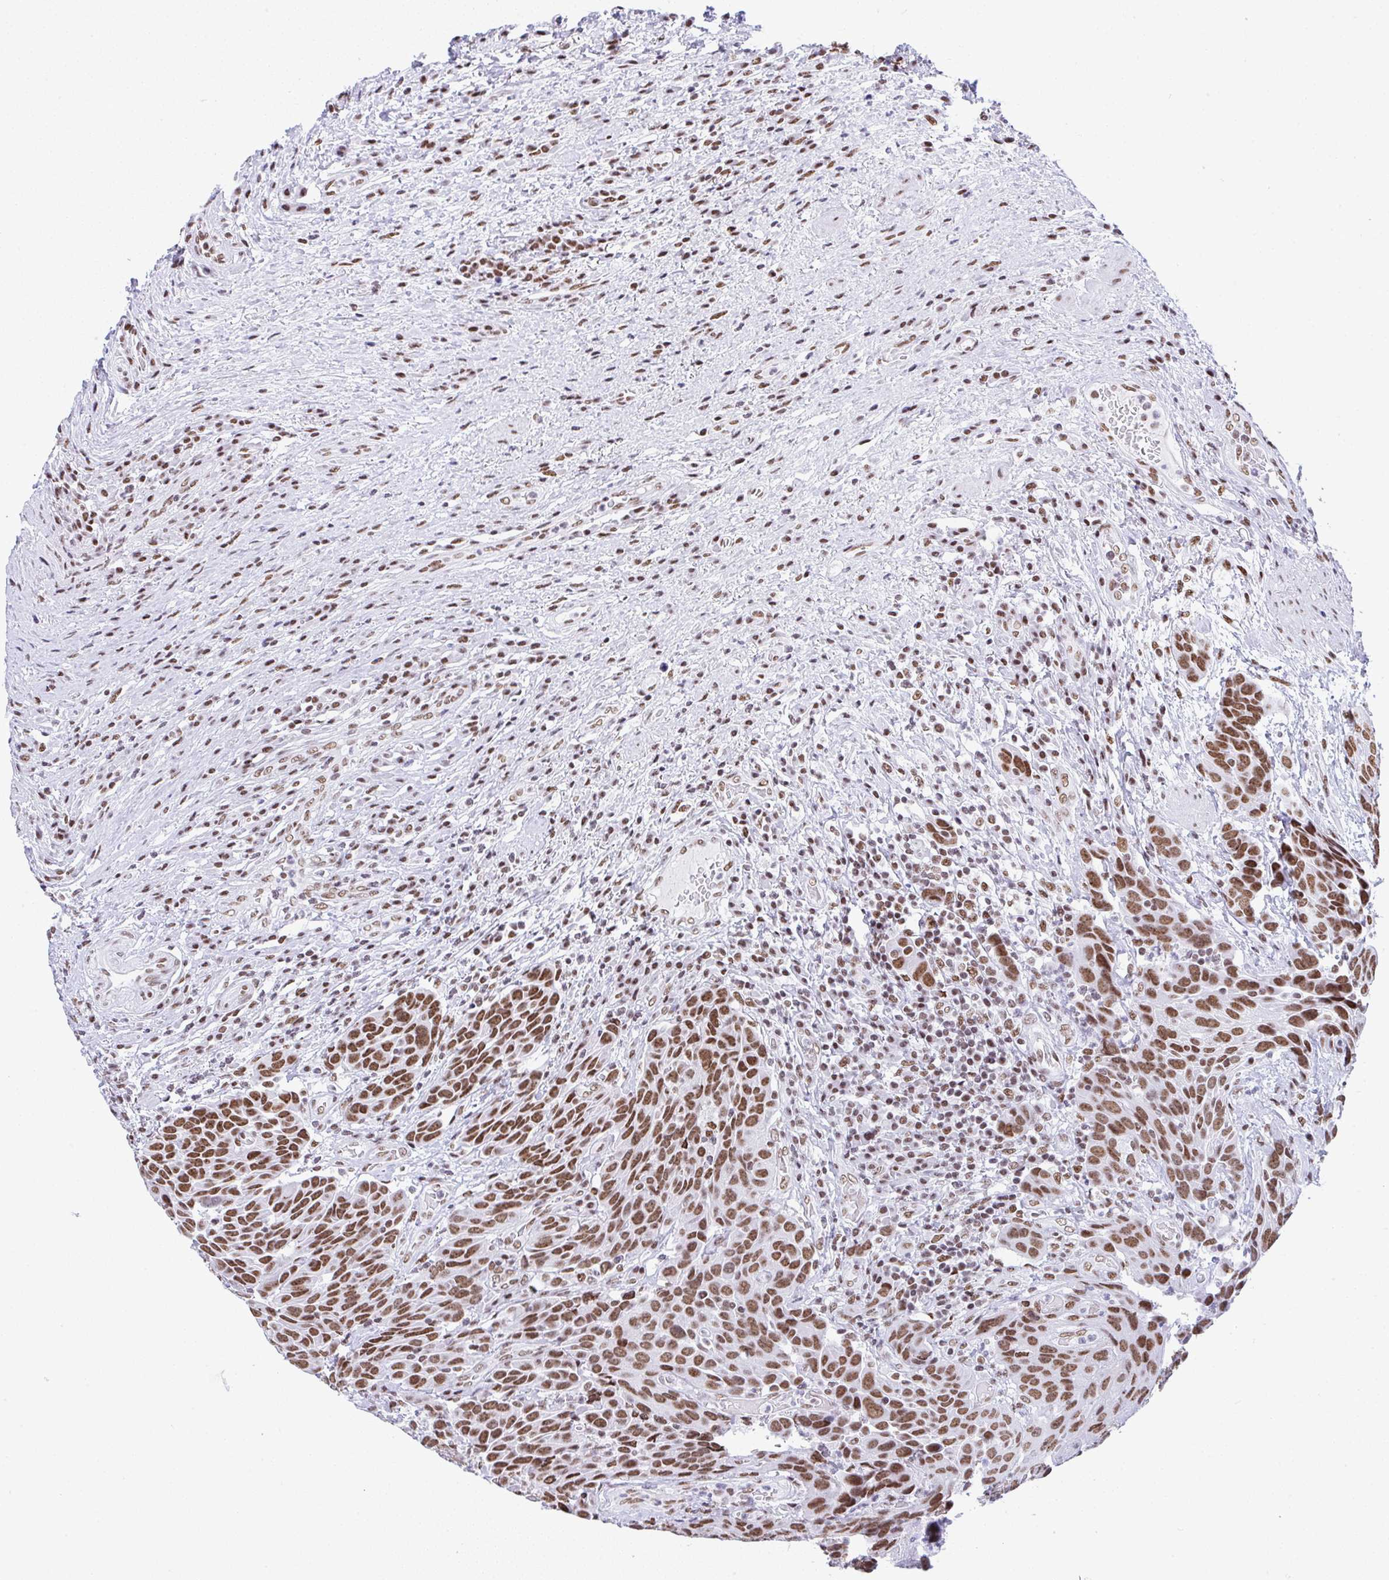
{"staining": {"intensity": "strong", "quantity": ">75%", "location": "nuclear"}, "tissue": "urothelial cancer", "cell_type": "Tumor cells", "image_type": "cancer", "snomed": [{"axis": "morphology", "description": "Urothelial carcinoma, High grade"}, {"axis": "topography", "description": "Urinary bladder"}], "caption": "Immunohistochemical staining of urothelial cancer shows high levels of strong nuclear protein positivity in approximately >75% of tumor cells.", "gene": "DDX52", "patient": {"sex": "female", "age": 70}}